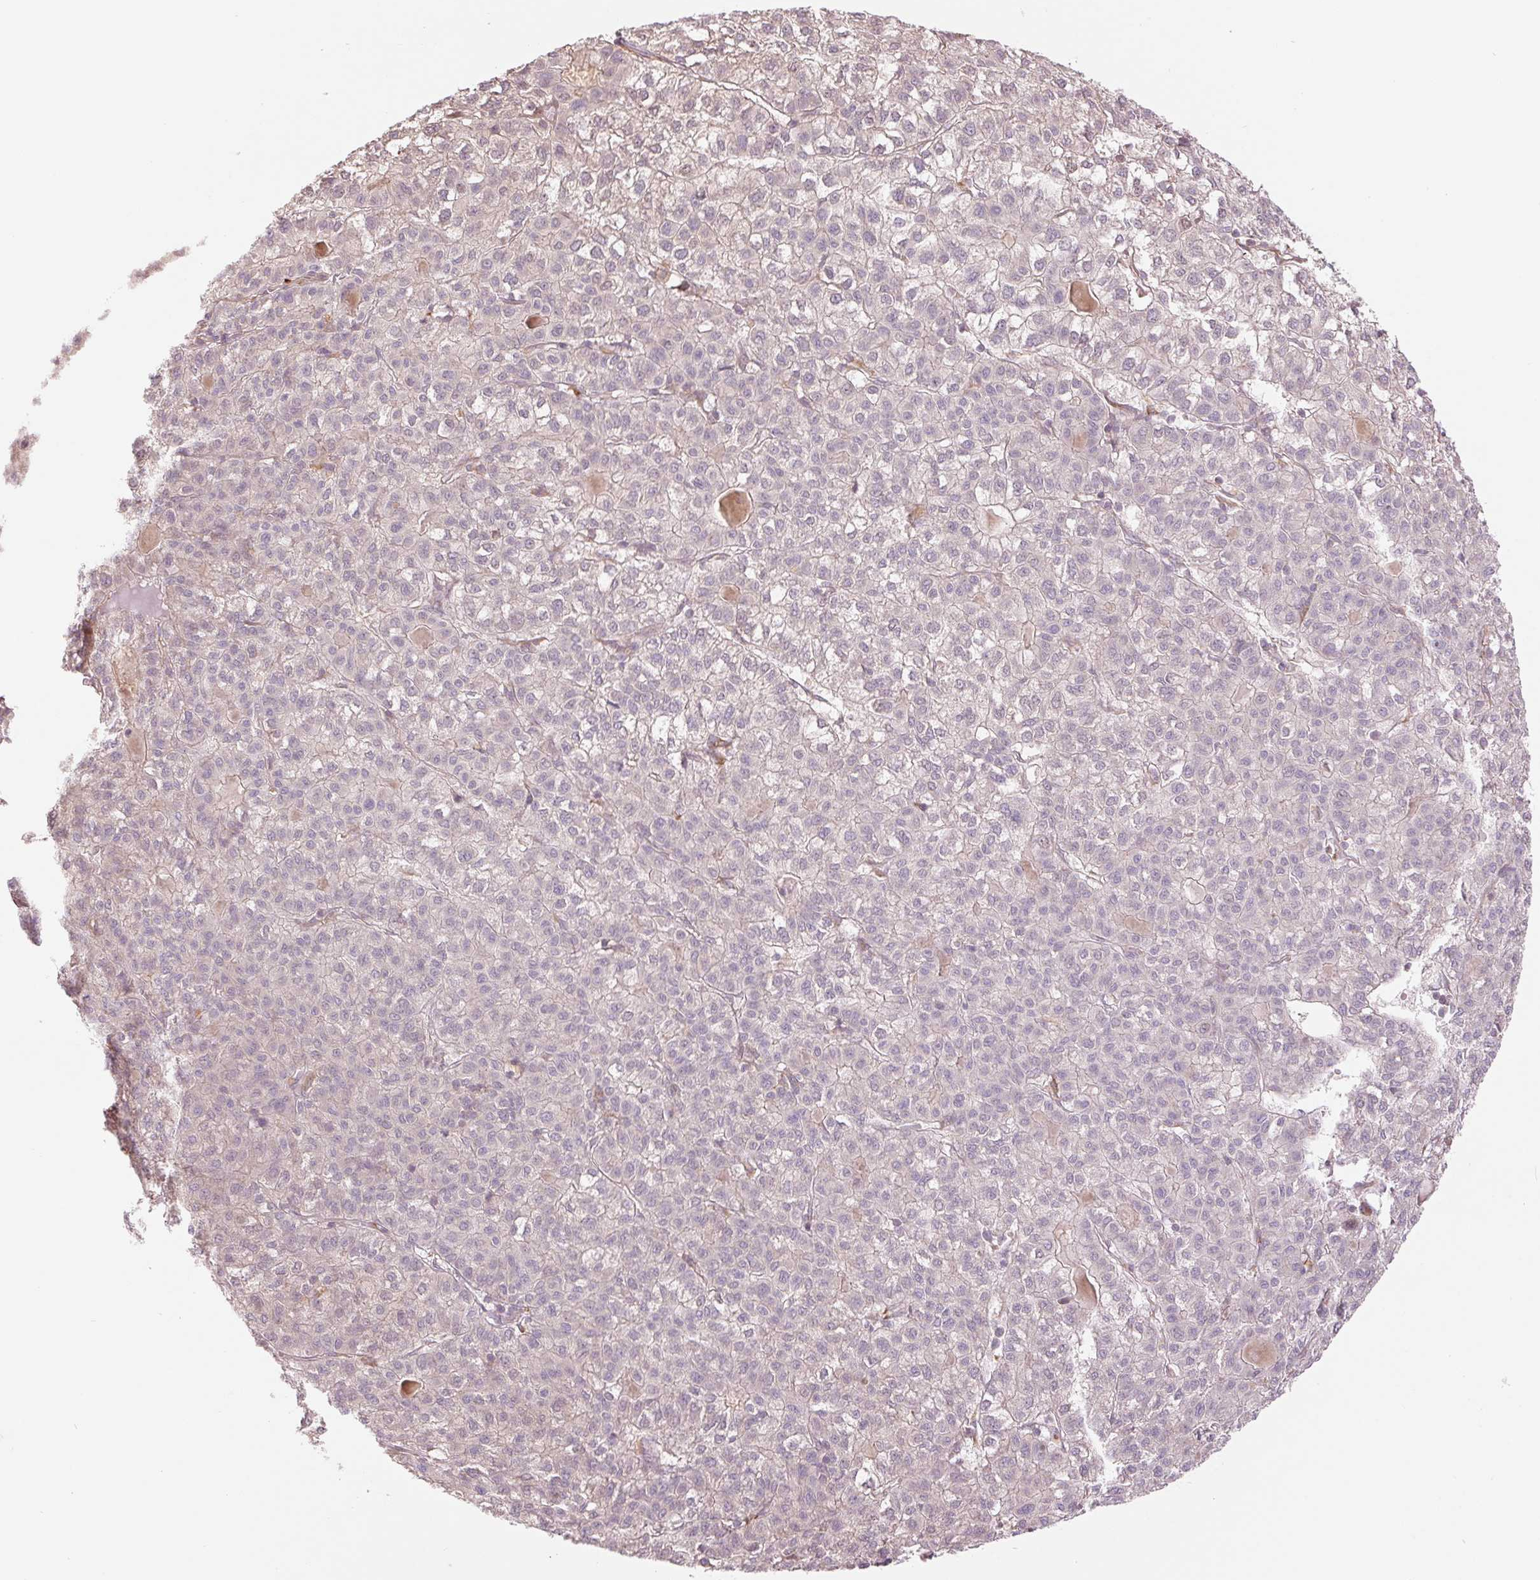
{"staining": {"intensity": "negative", "quantity": "none", "location": "none"}, "tissue": "liver cancer", "cell_type": "Tumor cells", "image_type": "cancer", "snomed": [{"axis": "morphology", "description": "Carcinoma, Hepatocellular, NOS"}, {"axis": "topography", "description": "Liver"}], "caption": "DAB immunohistochemical staining of liver hepatocellular carcinoma displays no significant positivity in tumor cells.", "gene": "METTL17", "patient": {"sex": "female", "age": 43}}